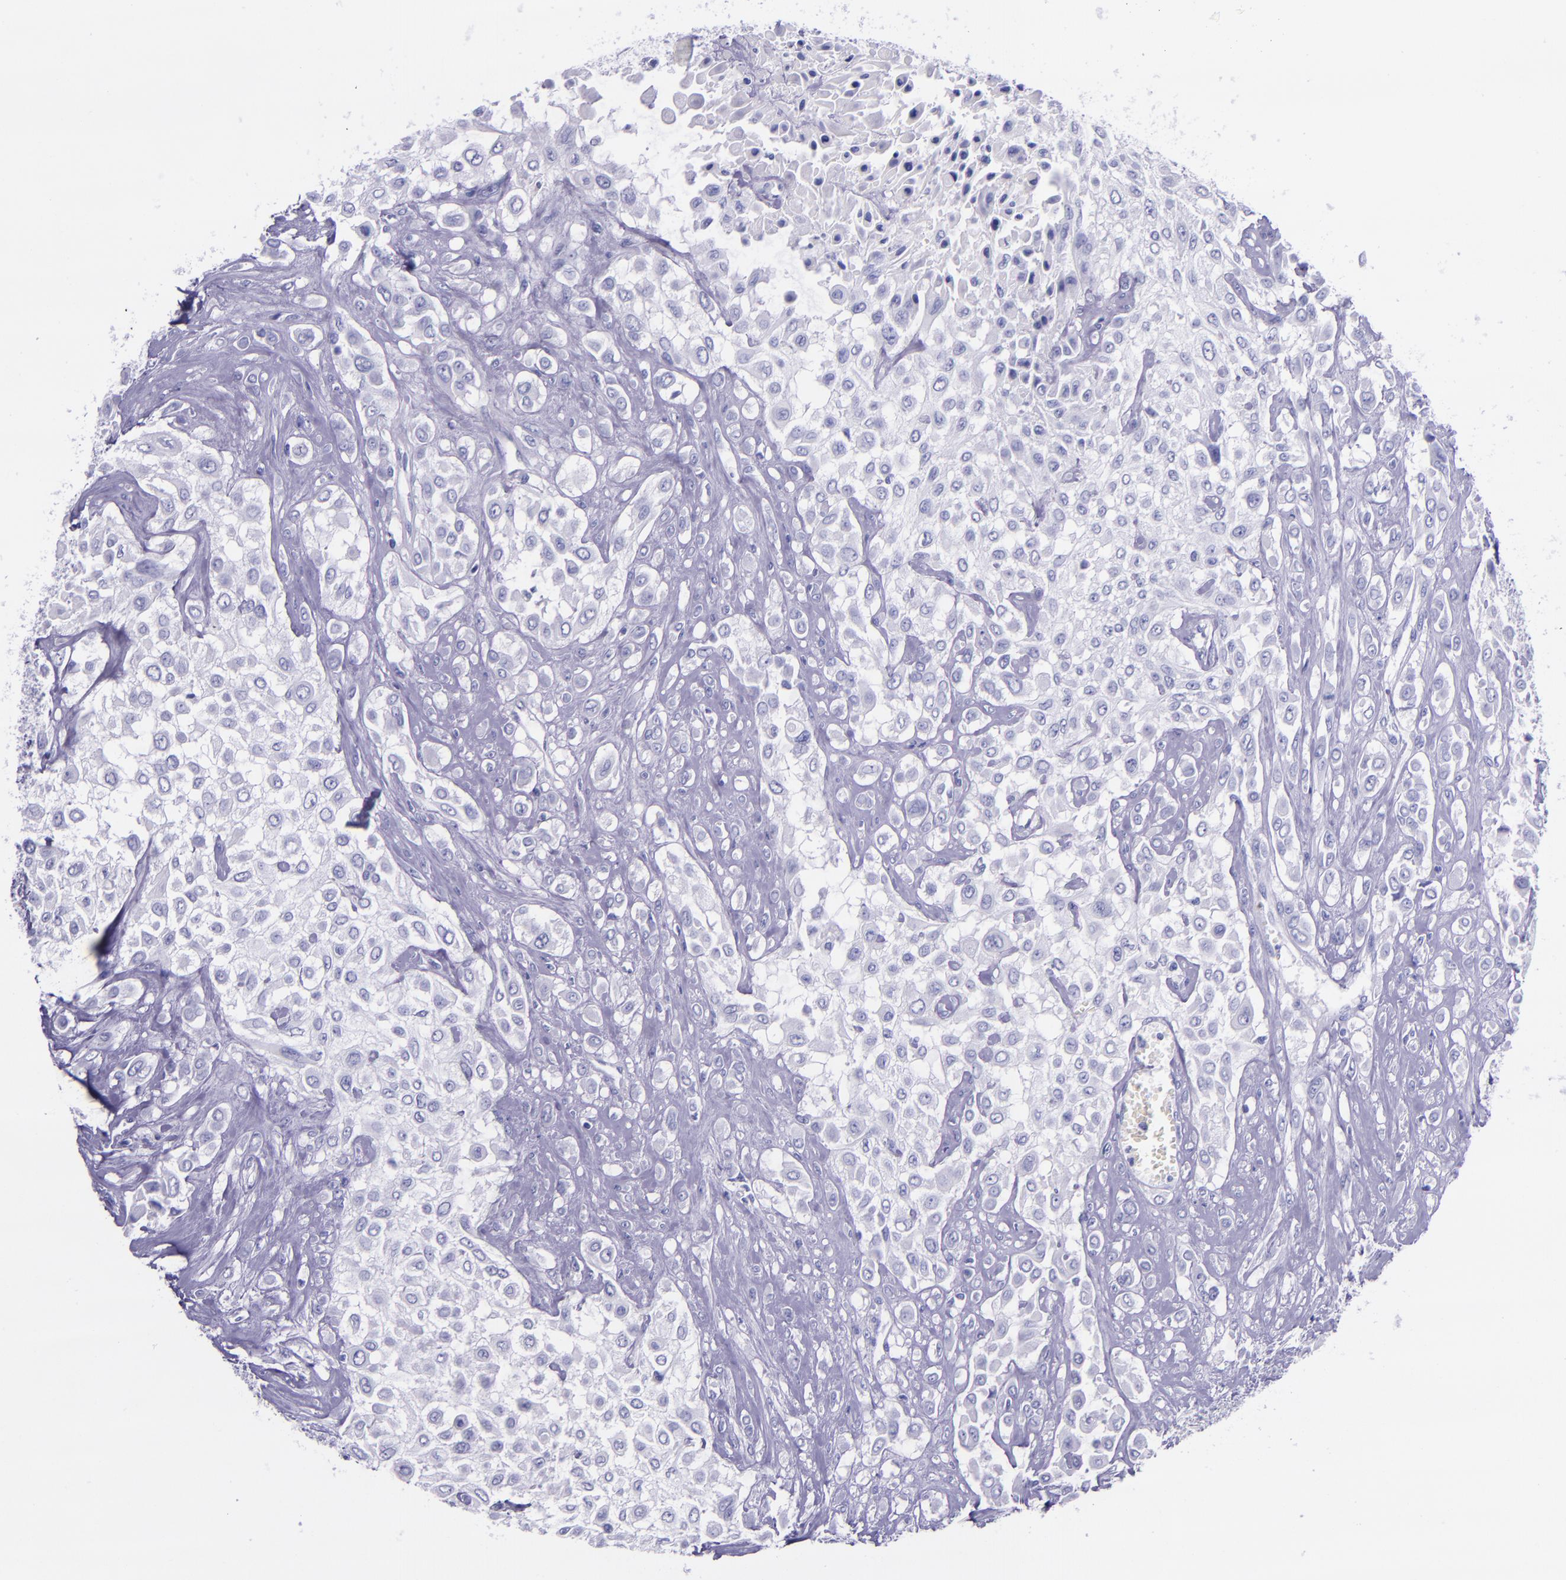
{"staining": {"intensity": "negative", "quantity": "none", "location": "none"}, "tissue": "urothelial cancer", "cell_type": "Tumor cells", "image_type": "cancer", "snomed": [{"axis": "morphology", "description": "Urothelial carcinoma, High grade"}, {"axis": "topography", "description": "Urinary bladder"}], "caption": "Urothelial cancer stained for a protein using immunohistochemistry displays no expression tumor cells.", "gene": "MBP", "patient": {"sex": "male", "age": 57}}